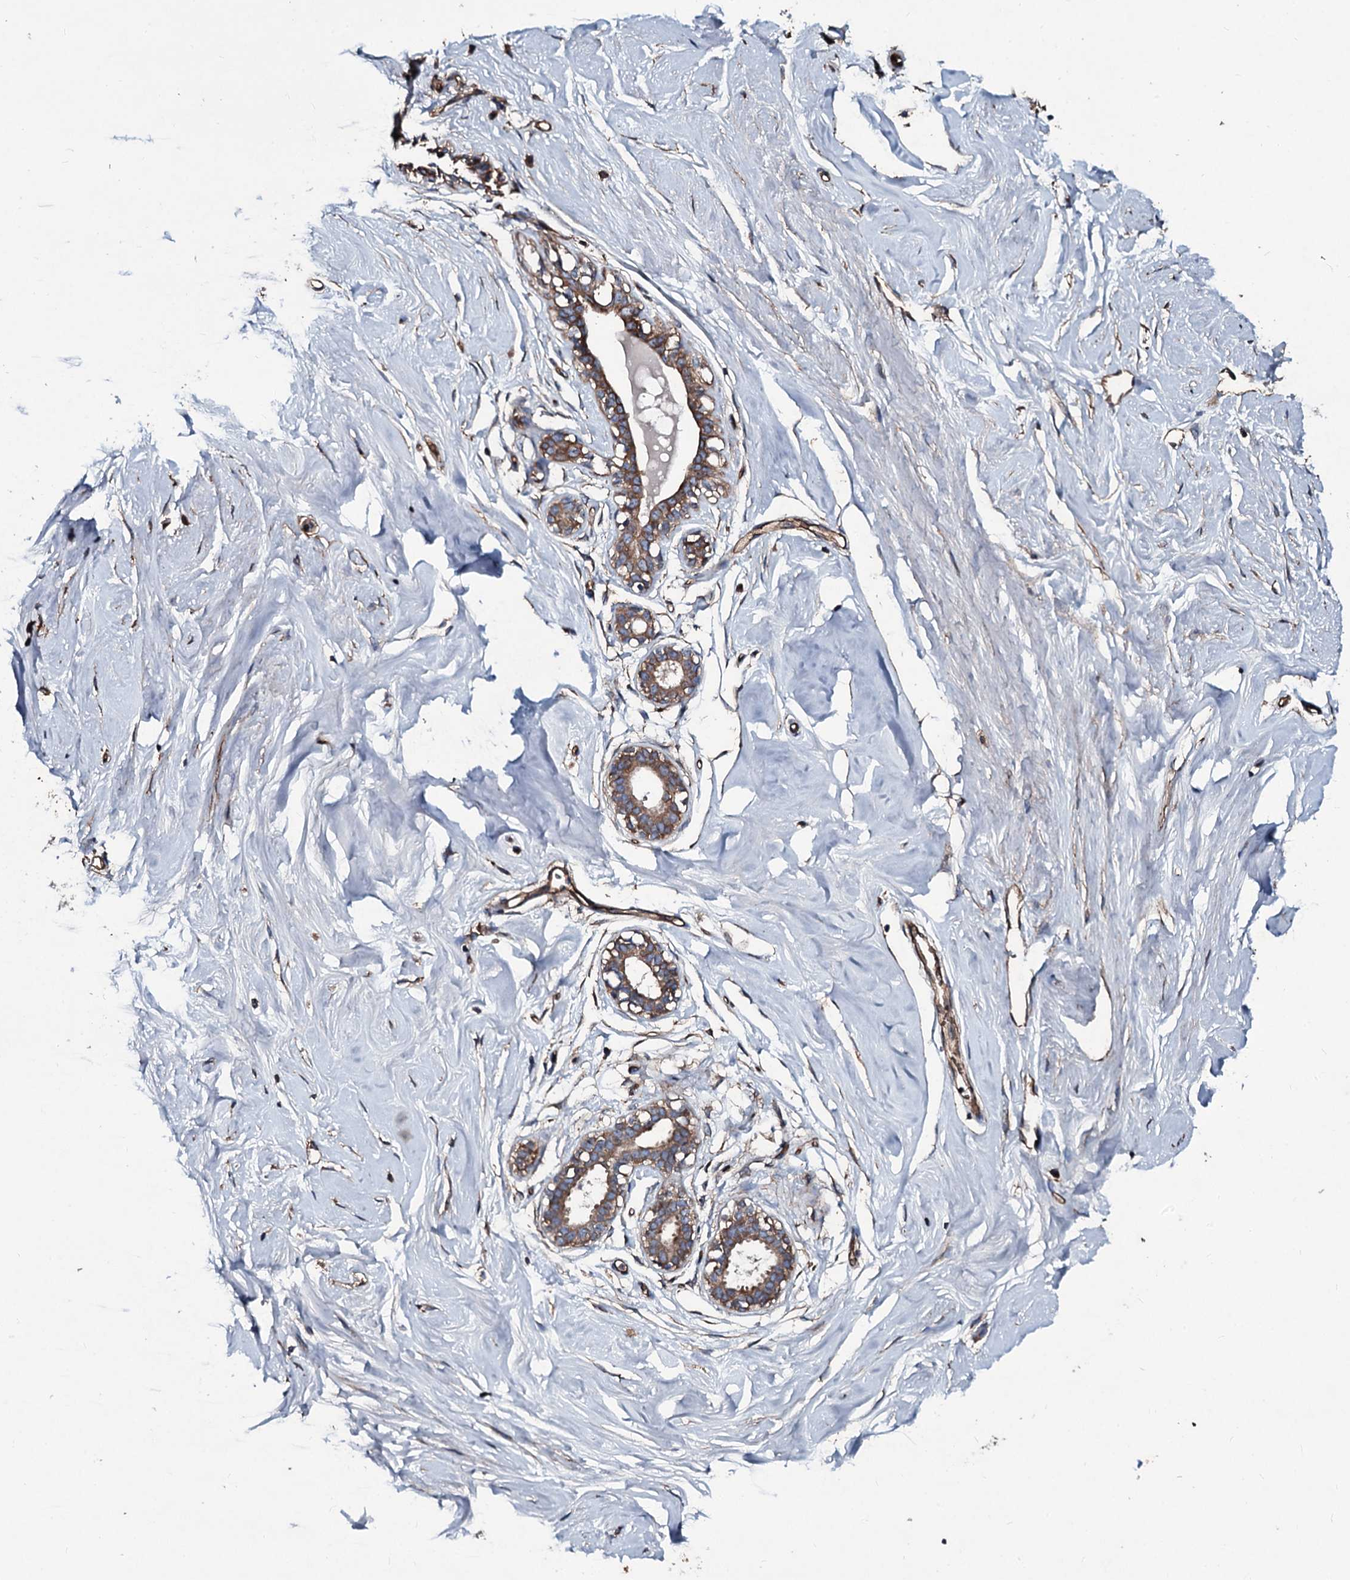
{"staining": {"intensity": "weak", "quantity": "25%-75%", "location": "cytoplasmic/membranous"}, "tissue": "breast", "cell_type": "Adipocytes", "image_type": "normal", "snomed": [{"axis": "morphology", "description": "Normal tissue, NOS"}, {"axis": "morphology", "description": "Adenoma, NOS"}, {"axis": "topography", "description": "Breast"}], "caption": "IHC staining of normal breast, which reveals low levels of weak cytoplasmic/membranous staining in about 25%-75% of adipocytes indicating weak cytoplasmic/membranous protein staining. The staining was performed using DAB (brown) for protein detection and nuclei were counterstained in hematoxylin (blue).", "gene": "DMAC2", "patient": {"sex": "female", "age": 23}}